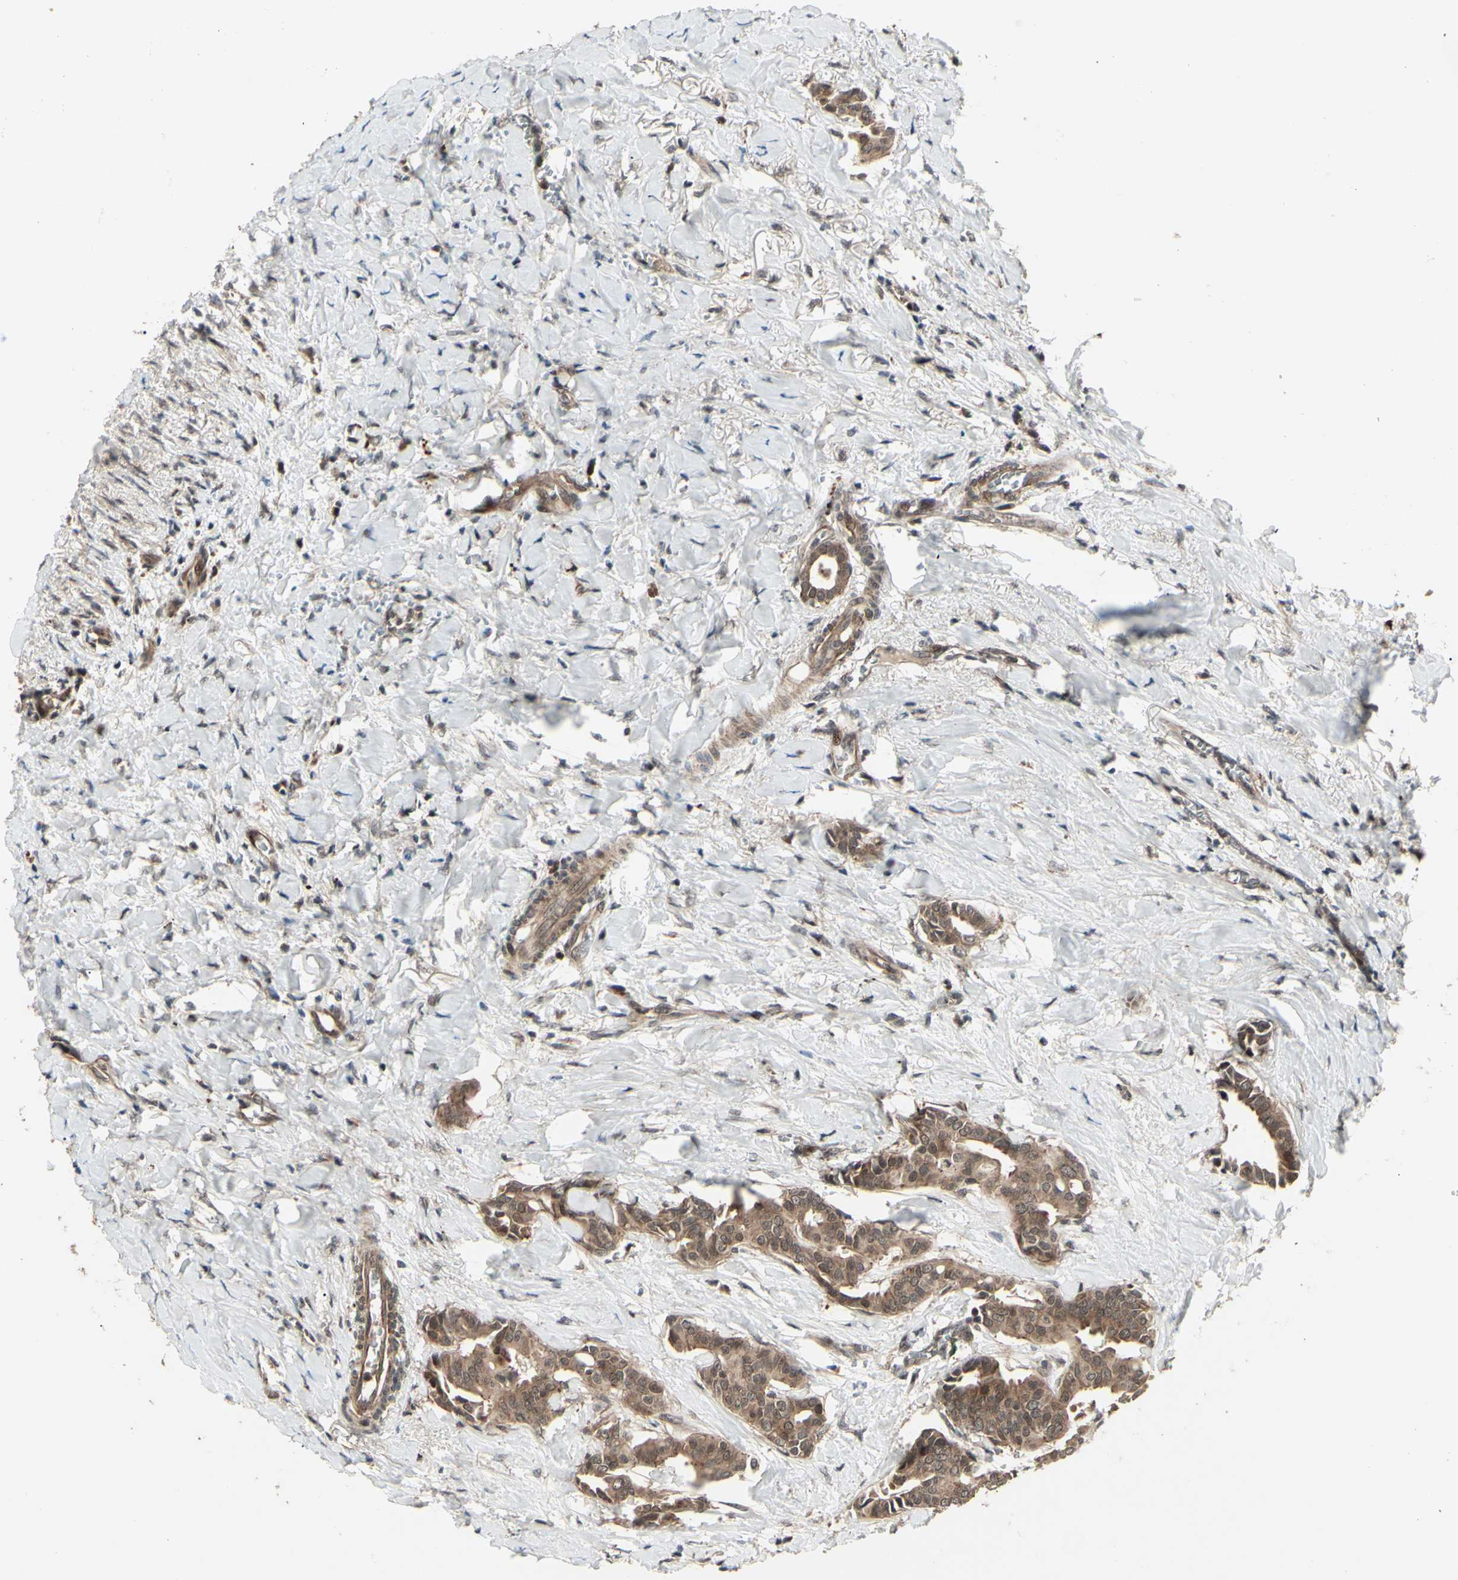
{"staining": {"intensity": "moderate", "quantity": ">75%", "location": "cytoplasmic/membranous,nuclear"}, "tissue": "head and neck cancer", "cell_type": "Tumor cells", "image_type": "cancer", "snomed": [{"axis": "morphology", "description": "Adenocarcinoma, NOS"}, {"axis": "topography", "description": "Salivary gland"}, {"axis": "topography", "description": "Head-Neck"}], "caption": "Moderate cytoplasmic/membranous and nuclear positivity is identified in about >75% of tumor cells in head and neck adenocarcinoma.", "gene": "MLF2", "patient": {"sex": "female", "age": 59}}